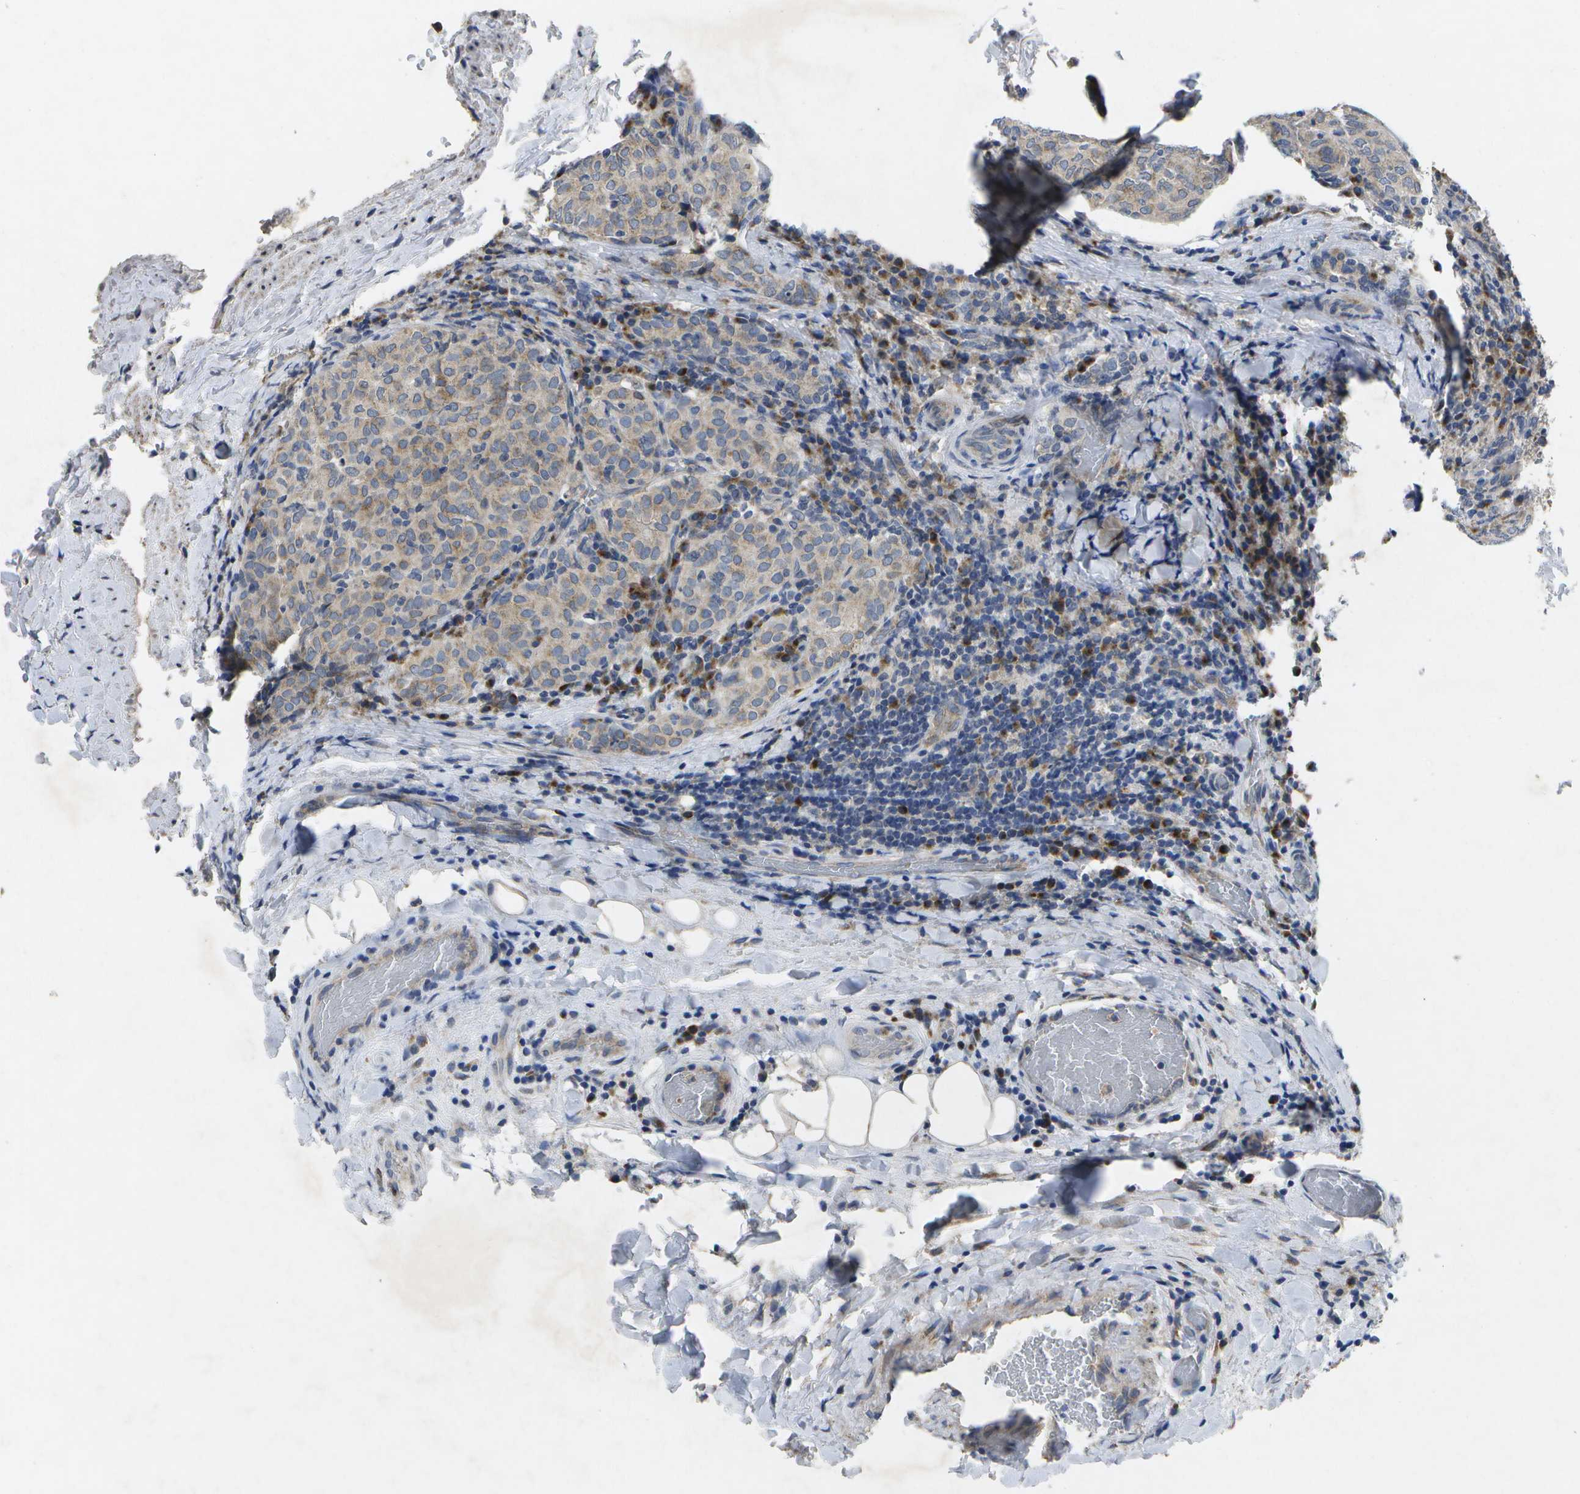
{"staining": {"intensity": "weak", "quantity": "<25%", "location": "cytoplasmic/membranous"}, "tissue": "thyroid cancer", "cell_type": "Tumor cells", "image_type": "cancer", "snomed": [{"axis": "morphology", "description": "Normal tissue, NOS"}, {"axis": "morphology", "description": "Papillary adenocarcinoma, NOS"}, {"axis": "topography", "description": "Thyroid gland"}], "caption": "Image shows no significant protein staining in tumor cells of papillary adenocarcinoma (thyroid).", "gene": "KDELR1", "patient": {"sex": "female", "age": 30}}